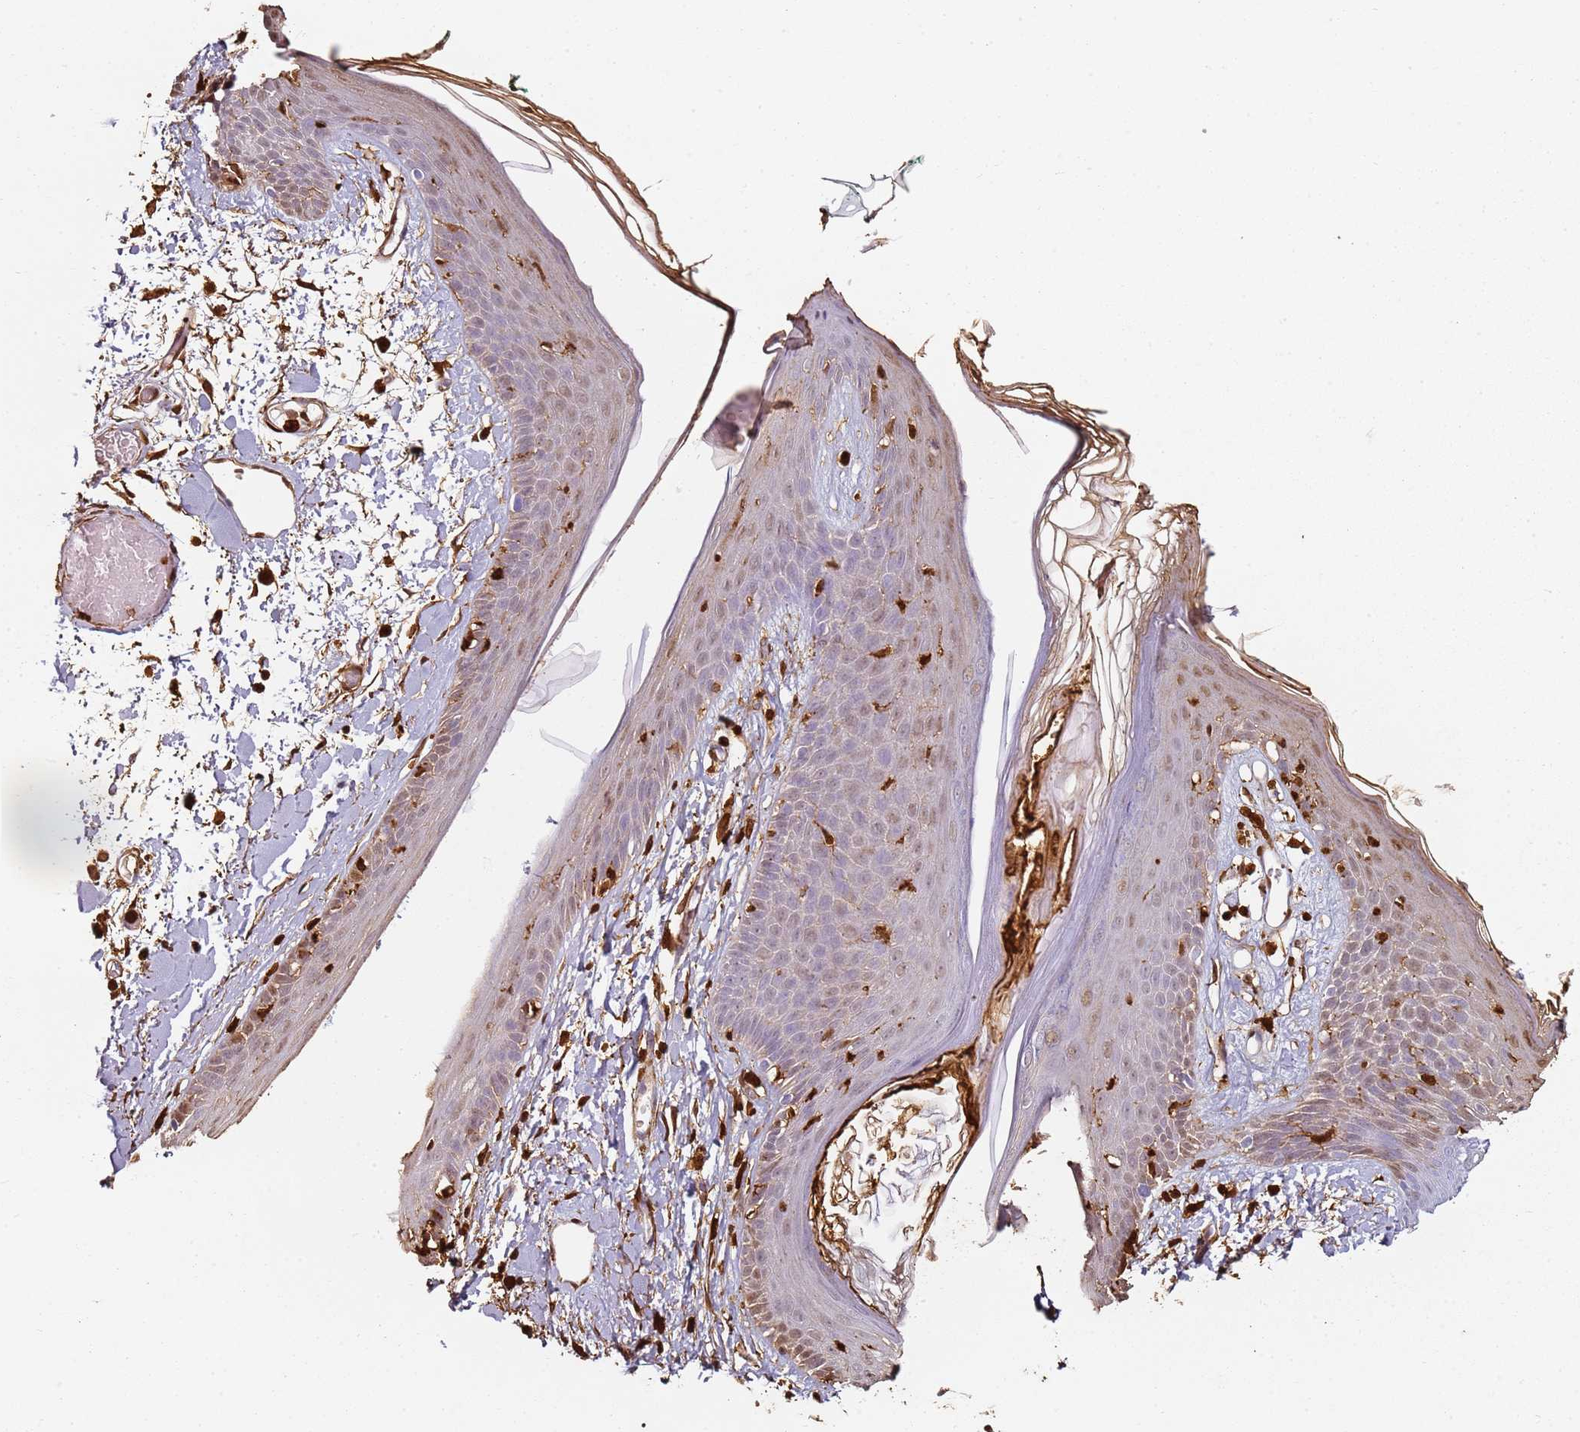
{"staining": {"intensity": "strong", "quantity": ">75%", "location": "nuclear"}, "tissue": "skin", "cell_type": "Fibroblasts", "image_type": "normal", "snomed": [{"axis": "morphology", "description": "Normal tissue, NOS"}, {"axis": "topography", "description": "Skin"}], "caption": "About >75% of fibroblasts in normal human skin exhibit strong nuclear protein staining as visualized by brown immunohistochemical staining.", "gene": "S100A4", "patient": {"sex": "male", "age": 79}}